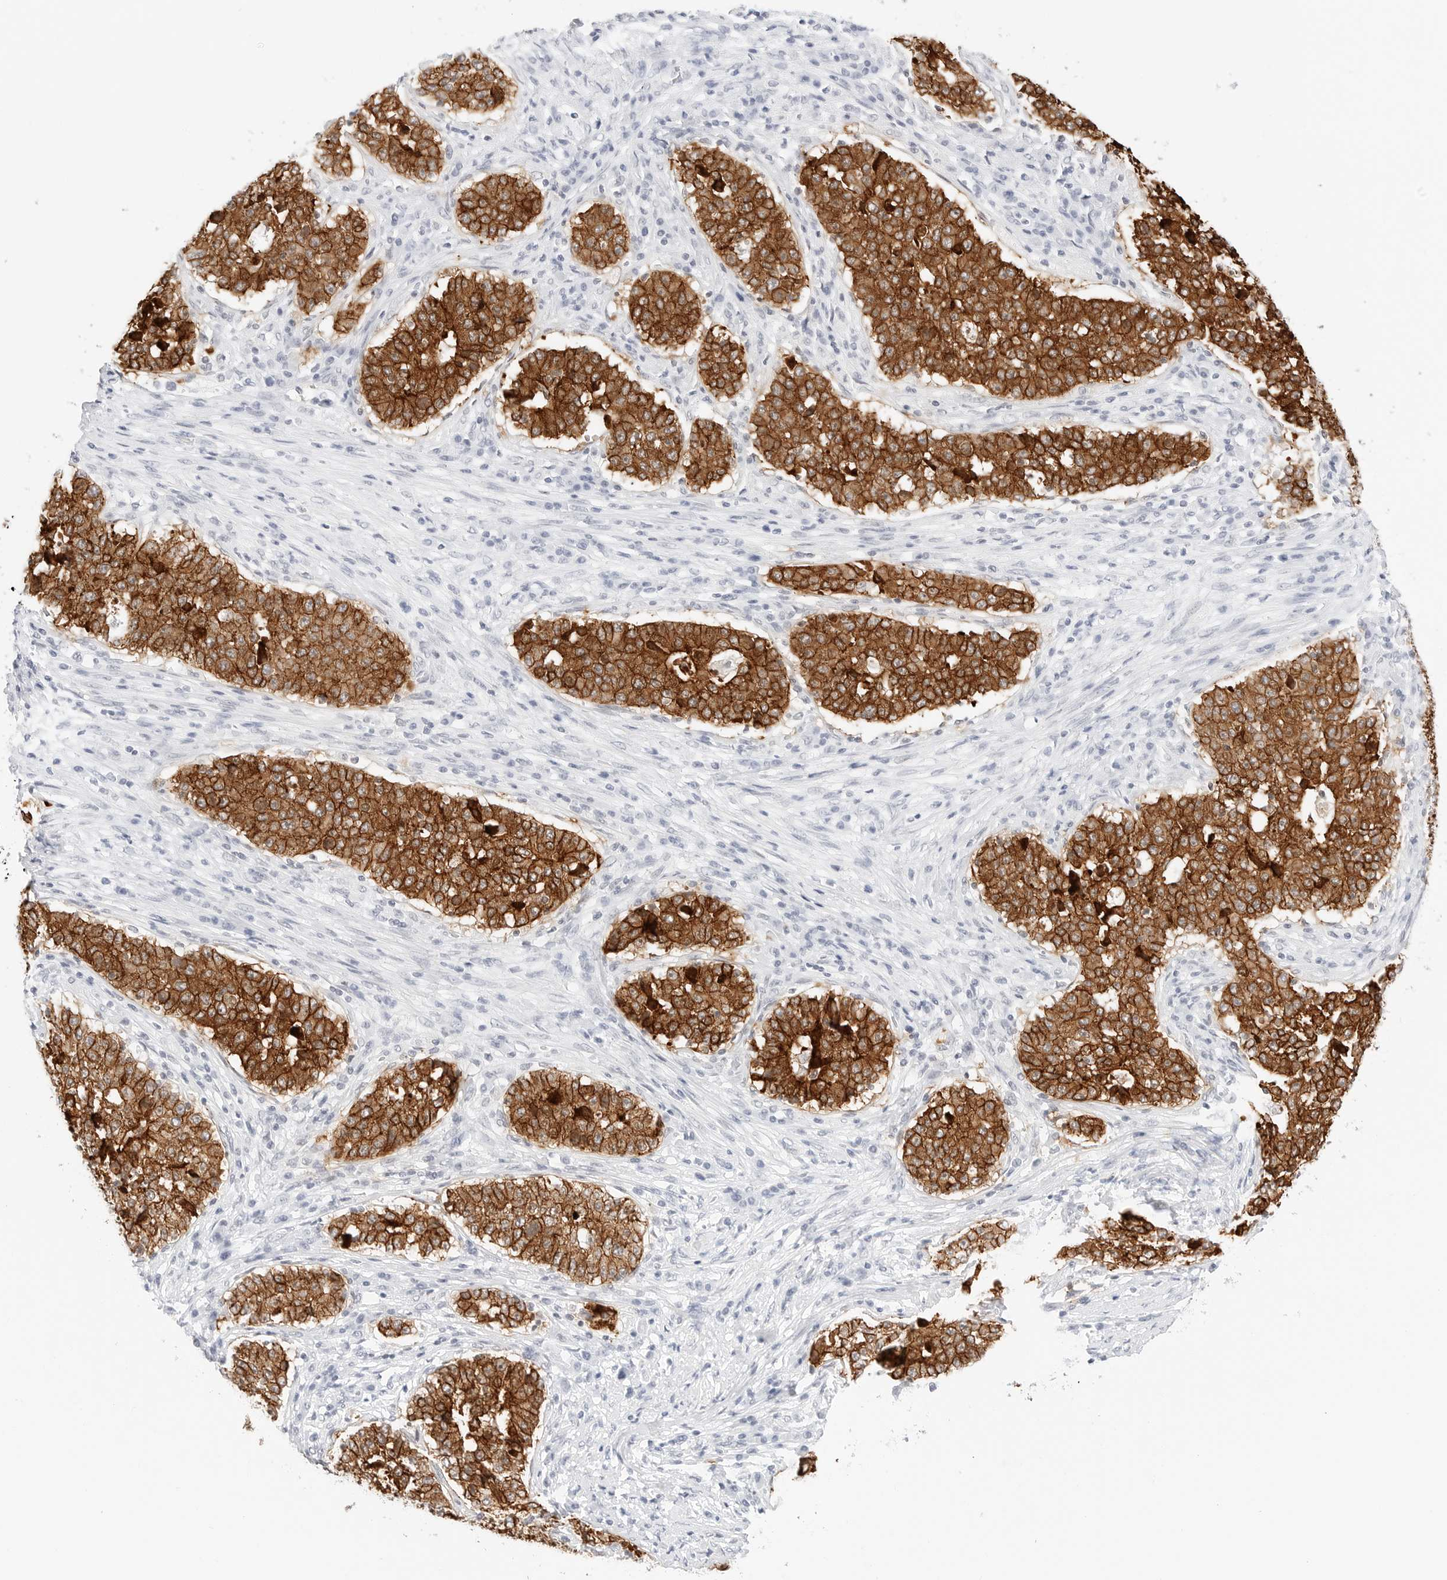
{"staining": {"intensity": "strong", "quantity": ">75%", "location": "cytoplasmic/membranous"}, "tissue": "stomach cancer", "cell_type": "Tumor cells", "image_type": "cancer", "snomed": [{"axis": "morphology", "description": "Adenocarcinoma, NOS"}, {"axis": "topography", "description": "Stomach"}], "caption": "High-power microscopy captured an IHC micrograph of stomach cancer, revealing strong cytoplasmic/membranous positivity in about >75% of tumor cells.", "gene": "CDH1", "patient": {"sex": "male", "age": 59}}